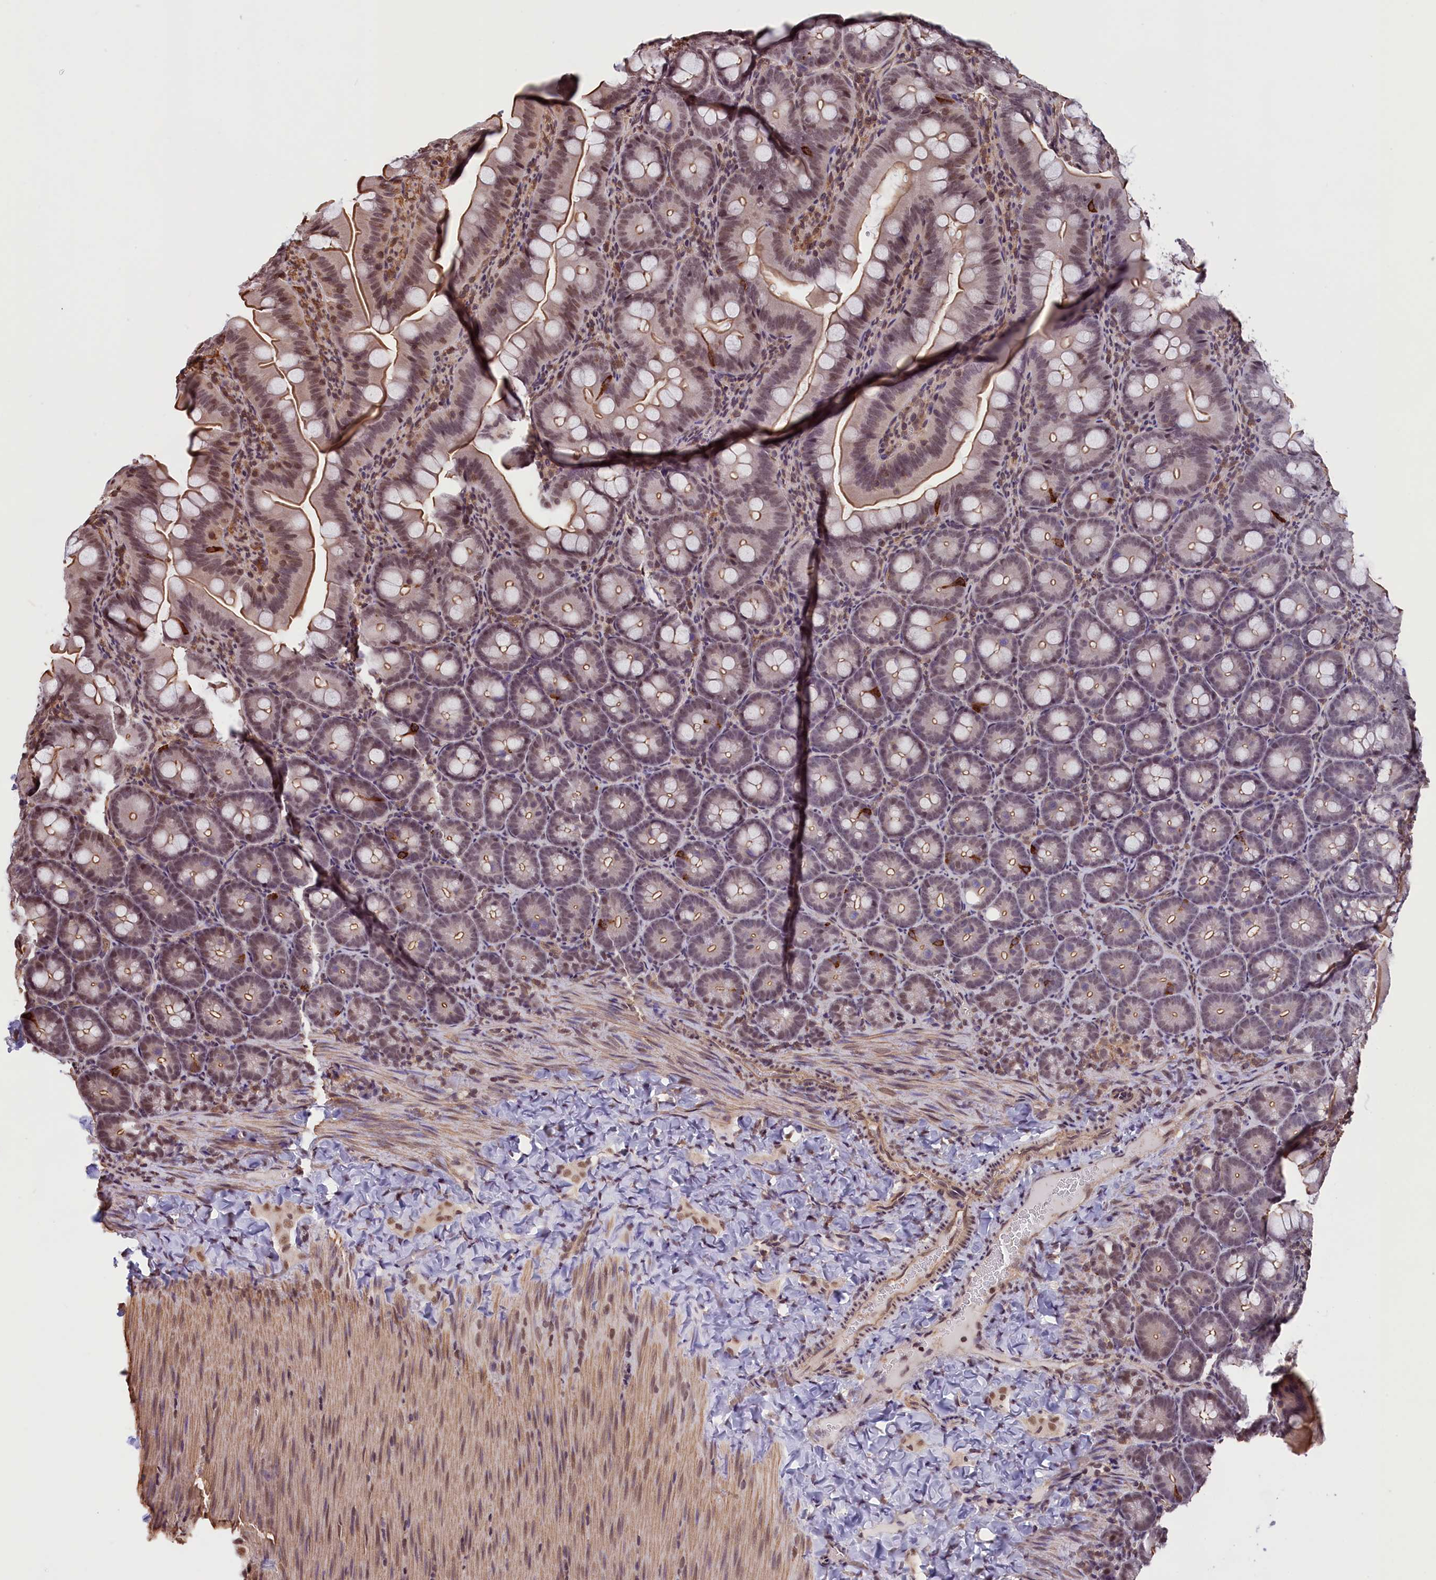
{"staining": {"intensity": "moderate", "quantity": "25%-75%", "location": "cytoplasmic/membranous,nuclear"}, "tissue": "appendix", "cell_type": "Glandular cells", "image_type": "normal", "snomed": [{"axis": "morphology", "description": "Normal tissue, NOS"}, {"axis": "topography", "description": "Appendix"}], "caption": "Moderate cytoplasmic/membranous,nuclear positivity is present in approximately 25%-75% of glandular cells in normal appendix. (DAB (3,3'-diaminobenzidine) = brown stain, brightfield microscopy at high magnification).", "gene": "ZC3H4", "patient": {"sex": "female", "age": 33}}